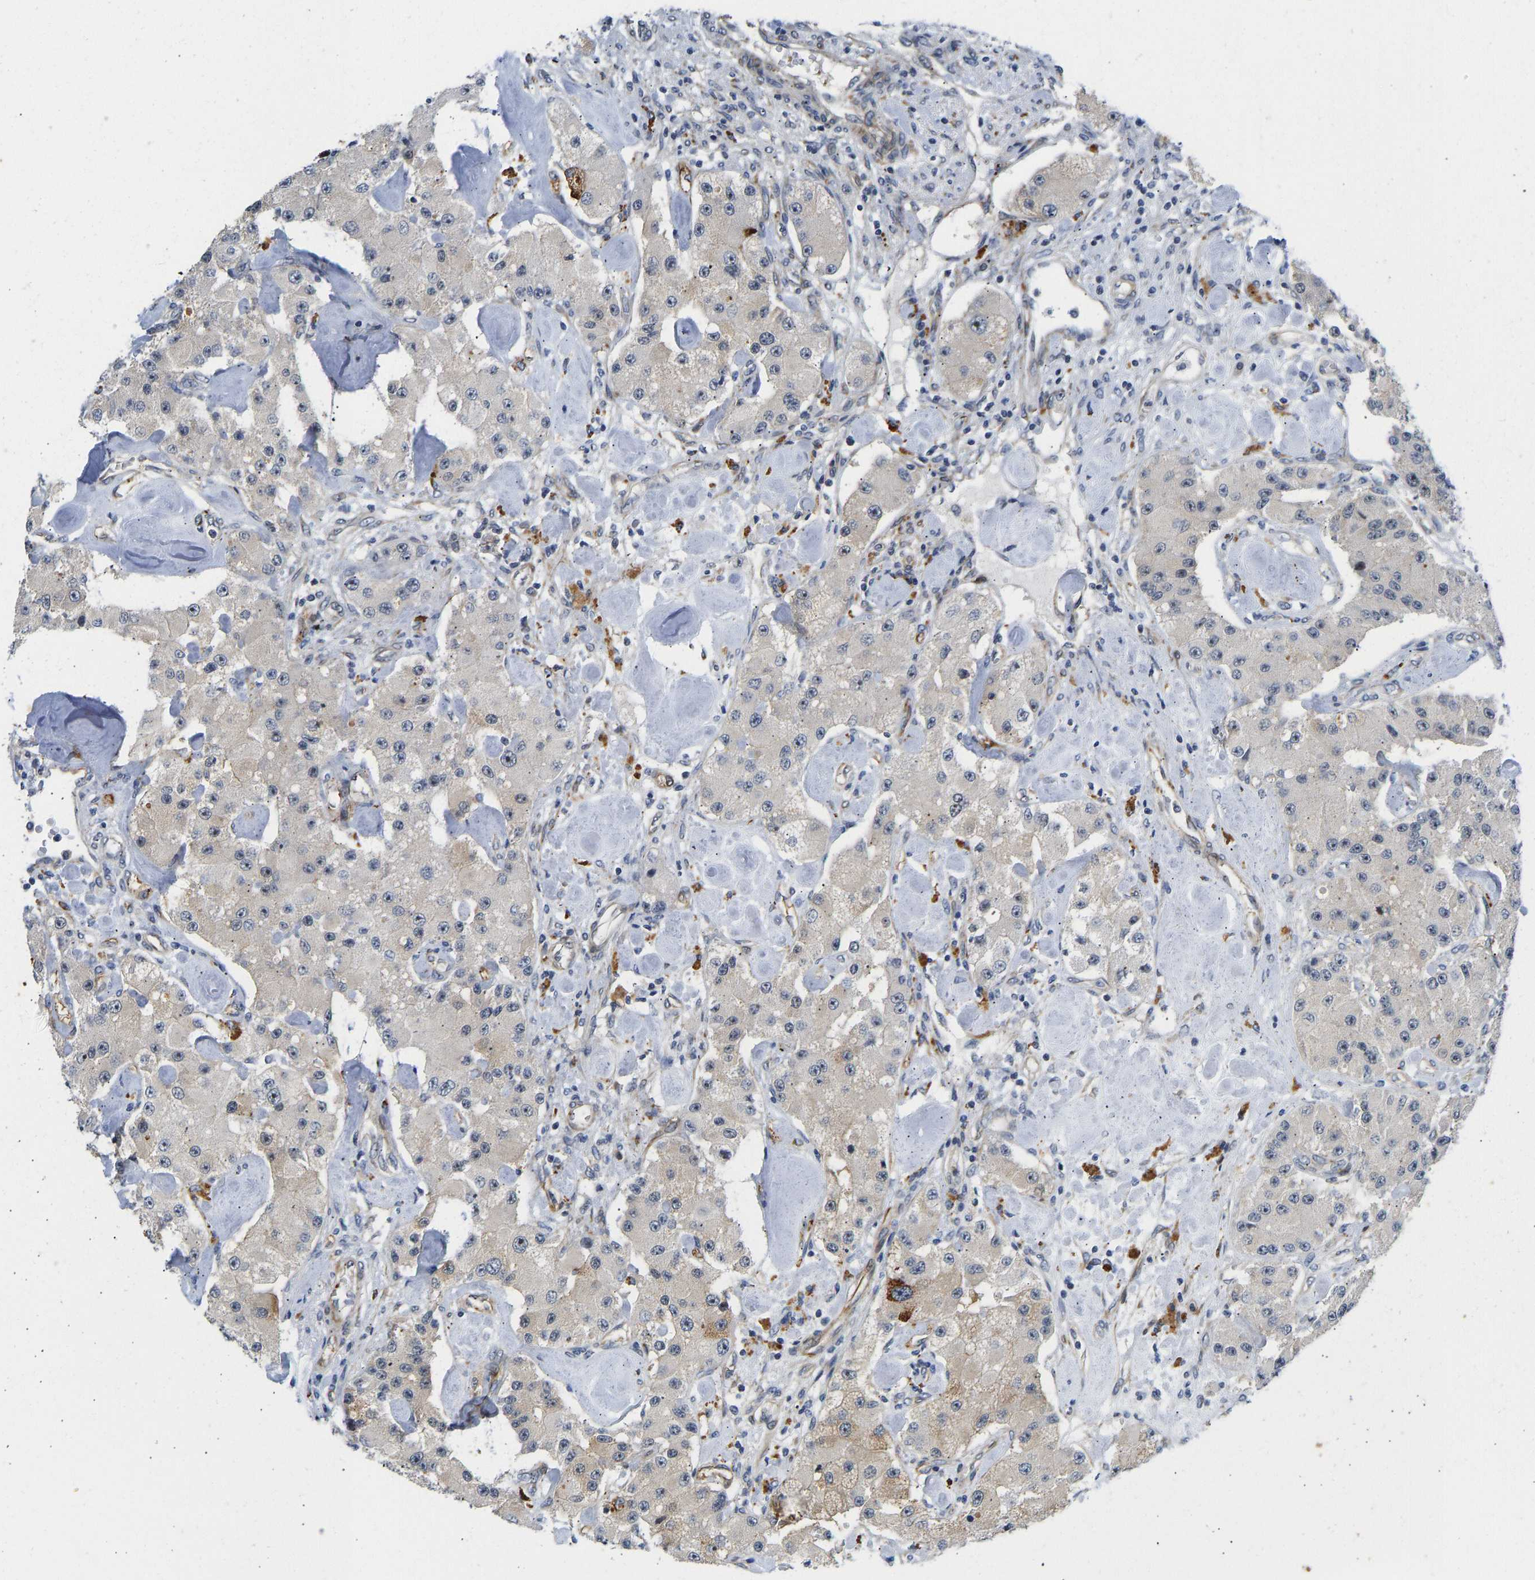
{"staining": {"intensity": "weak", "quantity": "<25%", "location": "cytoplasmic/membranous,nuclear"}, "tissue": "carcinoid", "cell_type": "Tumor cells", "image_type": "cancer", "snomed": [{"axis": "morphology", "description": "Carcinoid, malignant, NOS"}, {"axis": "topography", "description": "Pancreas"}], "caption": "Human carcinoid stained for a protein using immunohistochemistry (IHC) shows no positivity in tumor cells.", "gene": "RESF1", "patient": {"sex": "male", "age": 41}}